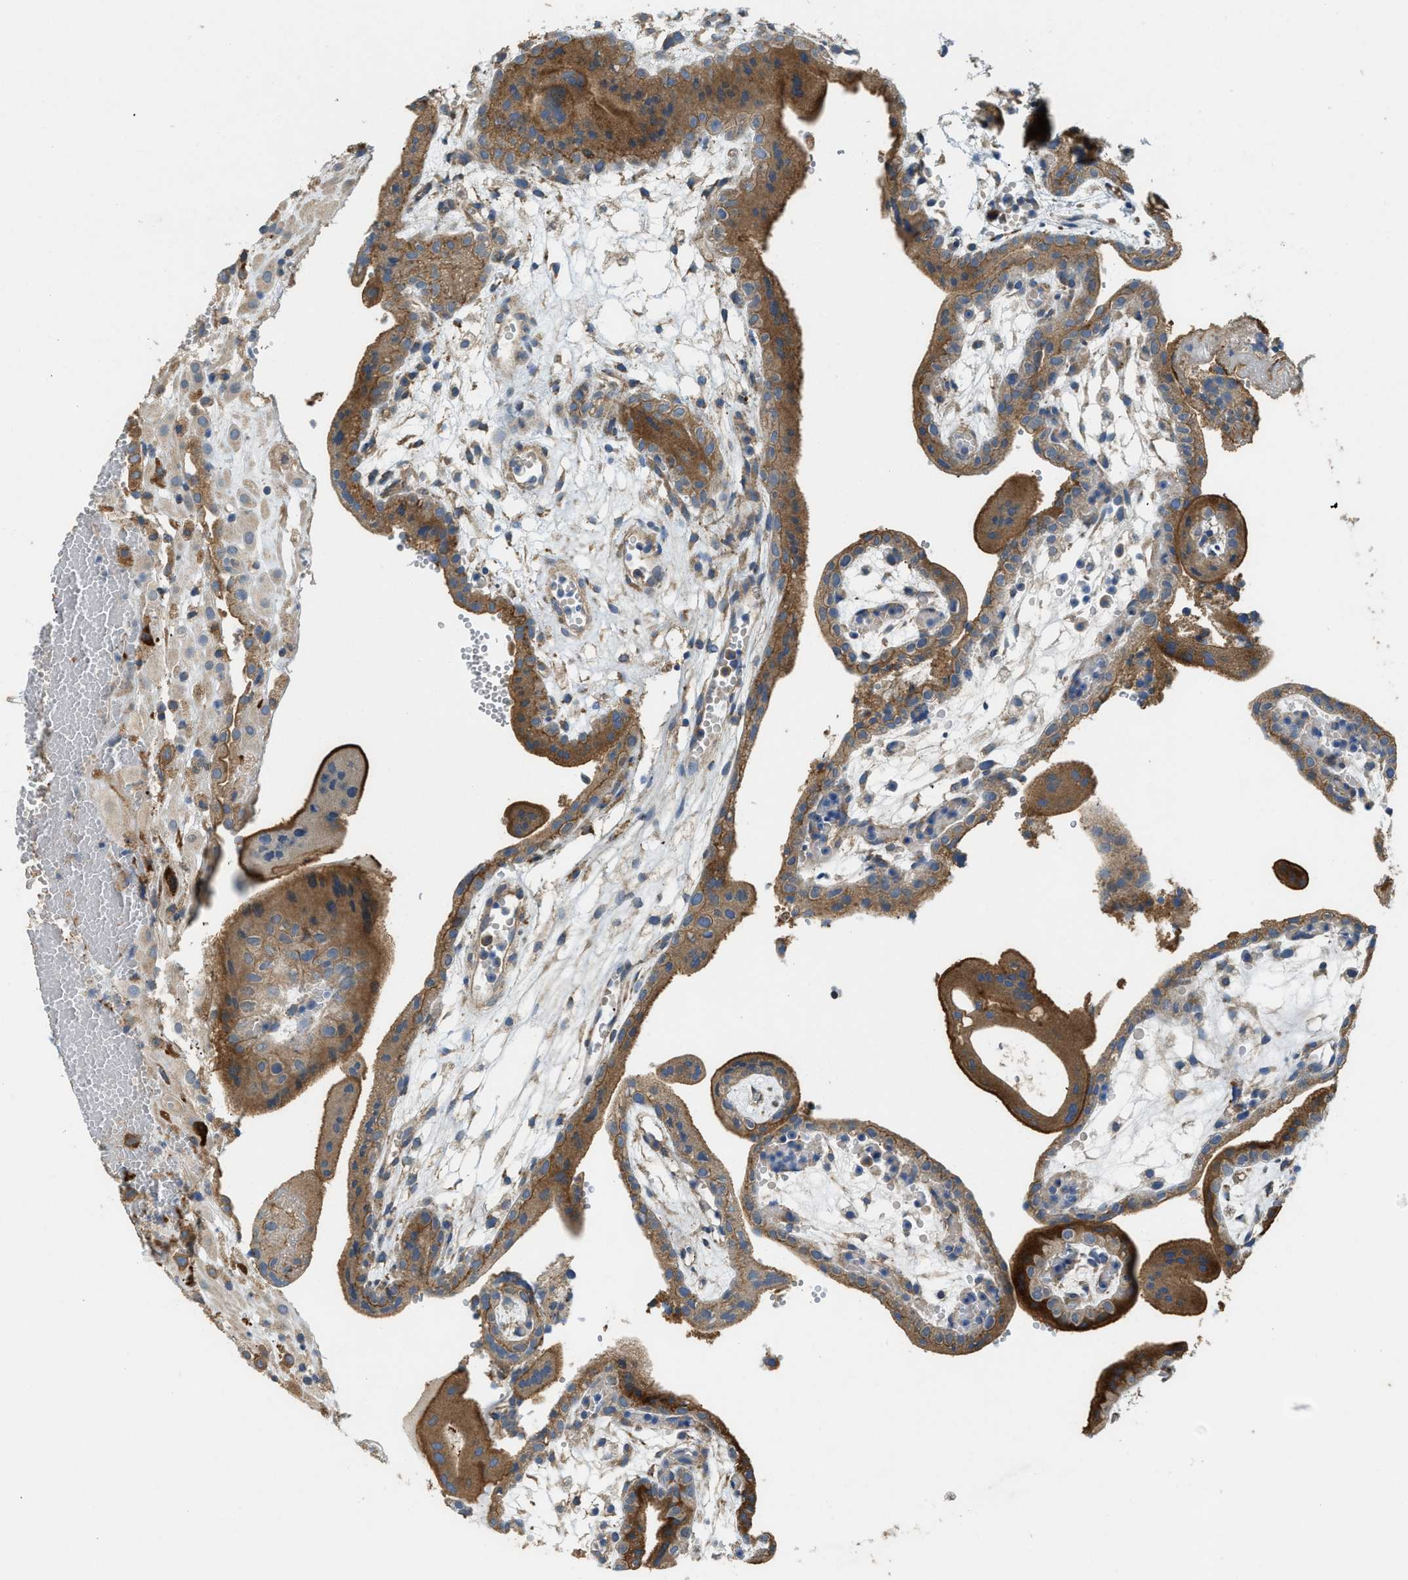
{"staining": {"intensity": "weak", "quantity": "<25%", "location": "cytoplasmic/membranous"}, "tissue": "placenta", "cell_type": "Decidual cells", "image_type": "normal", "snomed": [{"axis": "morphology", "description": "Normal tissue, NOS"}, {"axis": "topography", "description": "Placenta"}], "caption": "Immunohistochemistry photomicrograph of benign placenta: human placenta stained with DAB (3,3'-diaminobenzidine) reveals no significant protein expression in decidual cells.", "gene": "TMEM68", "patient": {"sex": "female", "age": 18}}